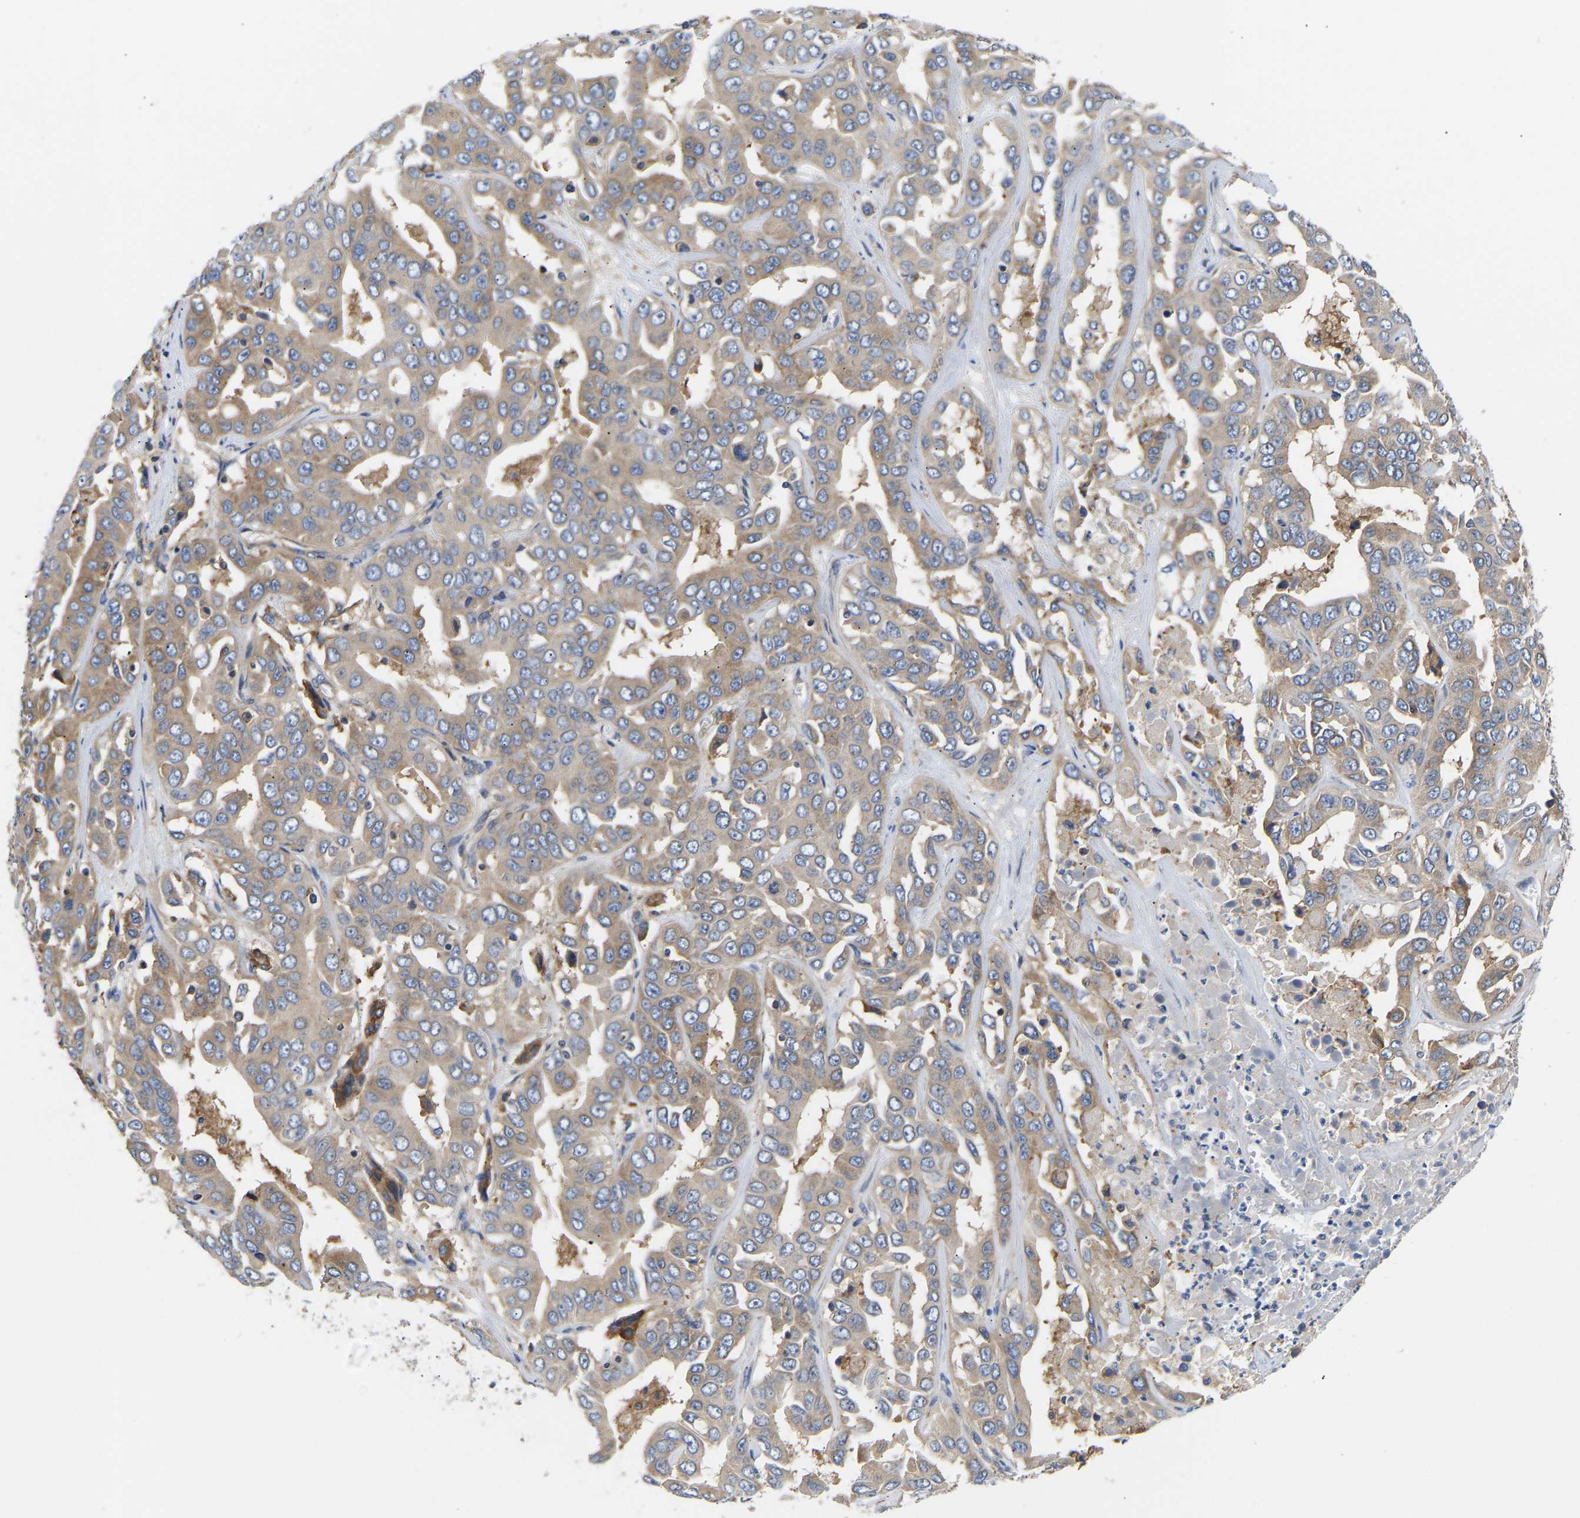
{"staining": {"intensity": "weak", "quantity": ">75%", "location": "cytoplasmic/membranous"}, "tissue": "liver cancer", "cell_type": "Tumor cells", "image_type": "cancer", "snomed": [{"axis": "morphology", "description": "Cholangiocarcinoma"}, {"axis": "topography", "description": "Liver"}], "caption": "Immunohistochemistry (IHC) of human cholangiocarcinoma (liver) displays low levels of weak cytoplasmic/membranous expression in about >75% of tumor cells. Using DAB (brown) and hematoxylin (blue) stains, captured at high magnification using brightfield microscopy.", "gene": "AIMP2", "patient": {"sex": "female", "age": 52}}